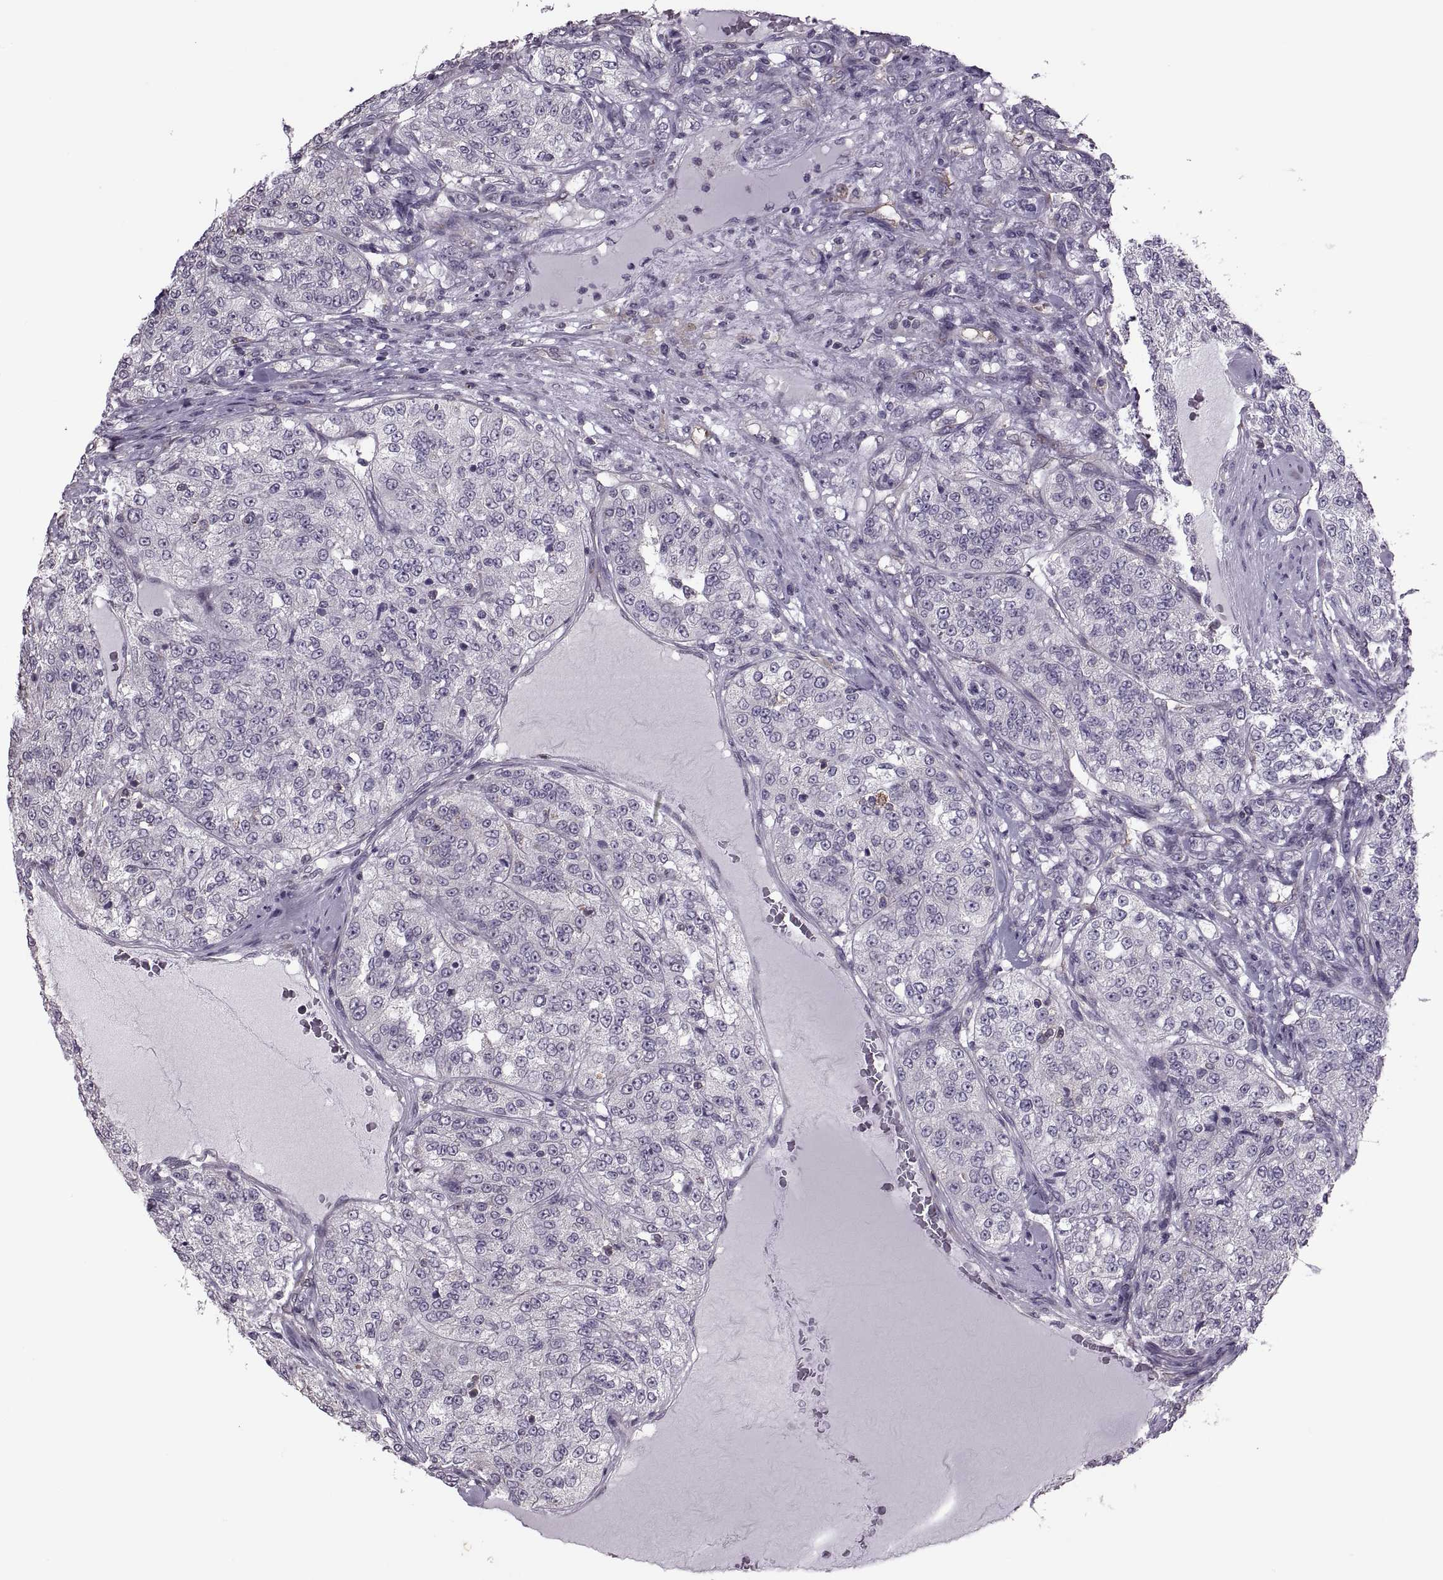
{"staining": {"intensity": "negative", "quantity": "none", "location": "none"}, "tissue": "renal cancer", "cell_type": "Tumor cells", "image_type": "cancer", "snomed": [{"axis": "morphology", "description": "Adenocarcinoma, NOS"}, {"axis": "topography", "description": "Kidney"}], "caption": "High power microscopy micrograph of an immunohistochemistry (IHC) image of renal cancer (adenocarcinoma), revealing no significant positivity in tumor cells. Brightfield microscopy of immunohistochemistry (IHC) stained with DAB (3,3'-diaminobenzidine) (brown) and hematoxylin (blue), captured at high magnification.", "gene": "PABPC1", "patient": {"sex": "female", "age": 63}}